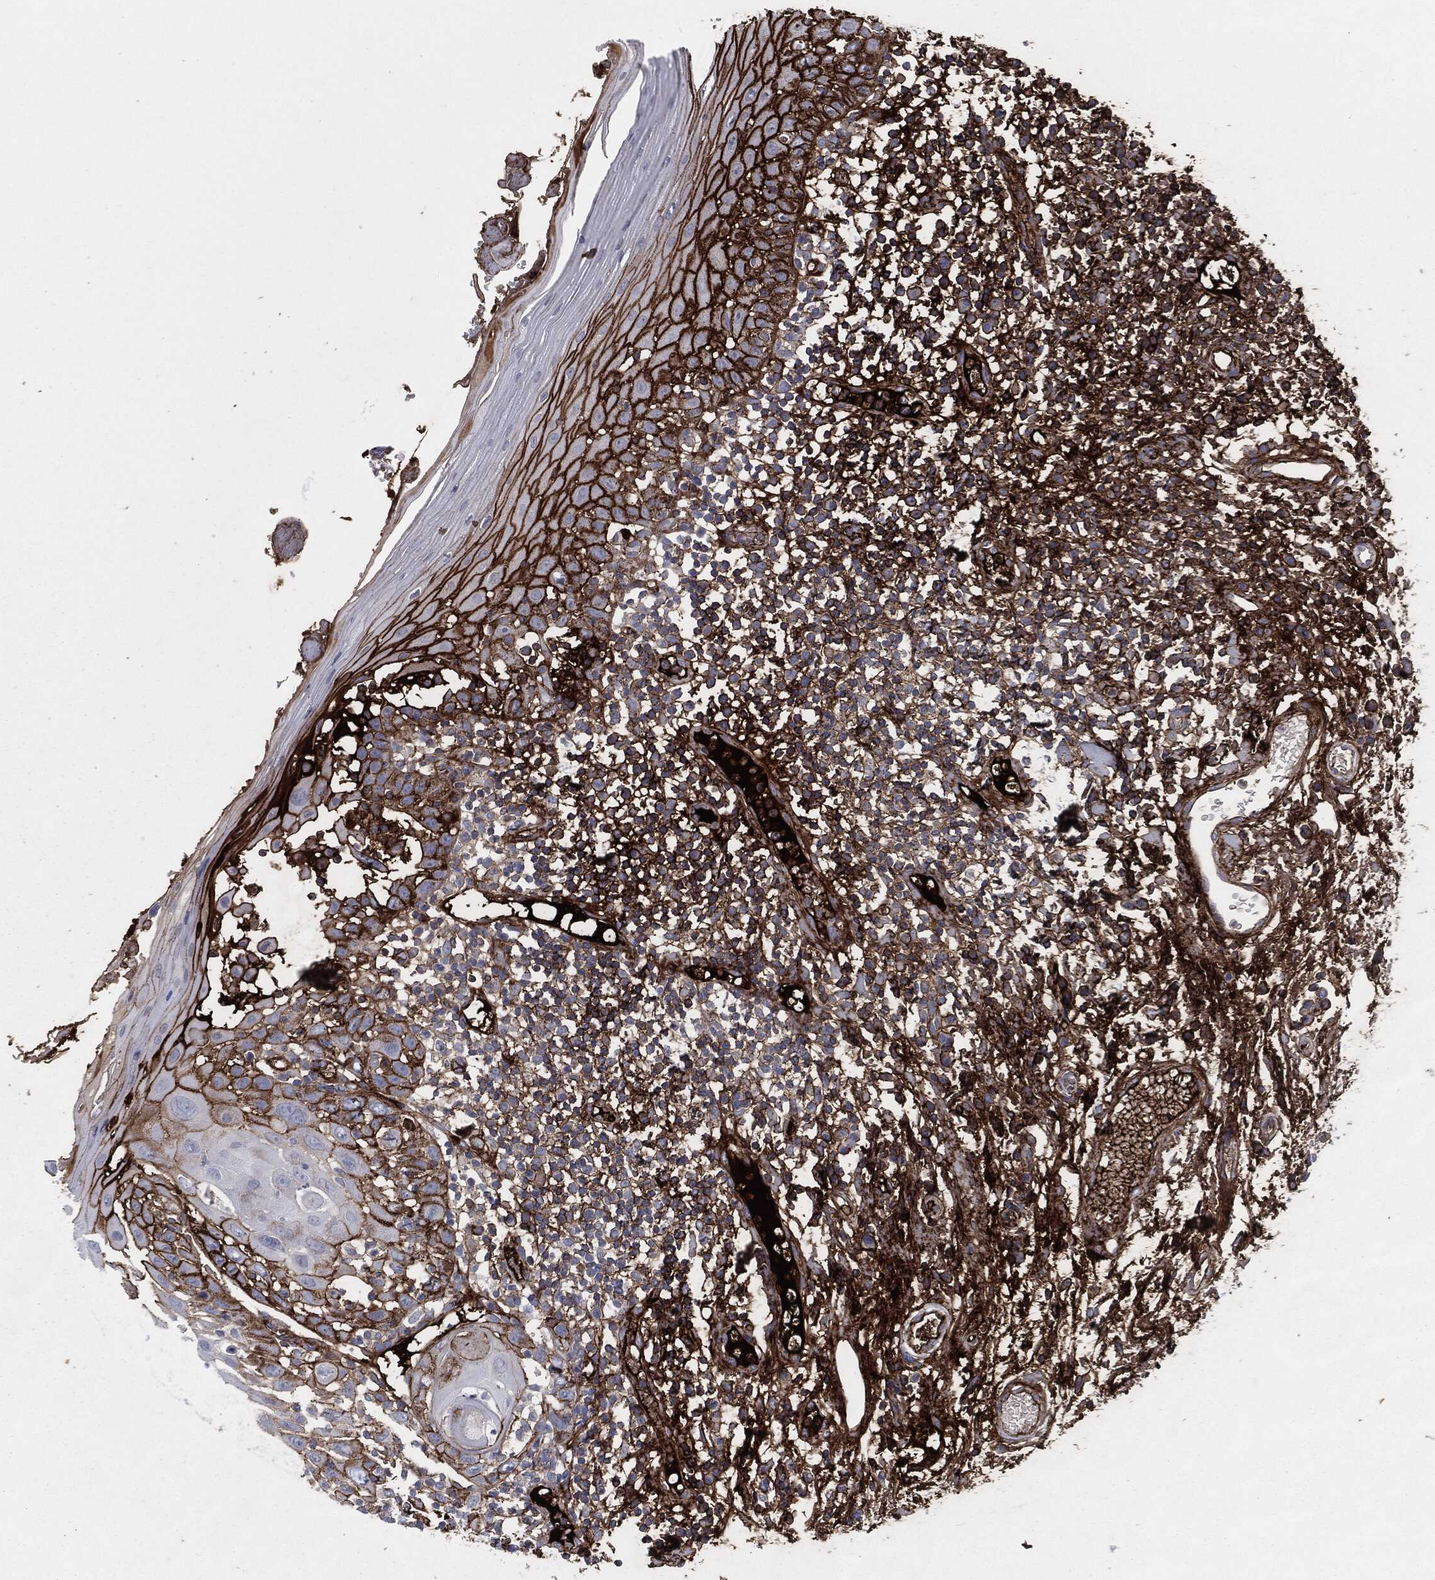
{"staining": {"intensity": "strong", "quantity": ">75%", "location": "cytoplasmic/membranous"}, "tissue": "oral mucosa", "cell_type": "Squamous epithelial cells", "image_type": "normal", "snomed": [{"axis": "morphology", "description": "Normal tissue, NOS"}, {"axis": "morphology", "description": "Squamous cell carcinoma, NOS"}, {"axis": "topography", "description": "Oral tissue"}, {"axis": "topography", "description": "Tounge, NOS"}, {"axis": "topography", "description": "Head-Neck"}], "caption": "Benign oral mucosa shows strong cytoplasmic/membranous expression in about >75% of squamous epithelial cells.", "gene": "APOB", "patient": {"sex": "female", "age": 80}}